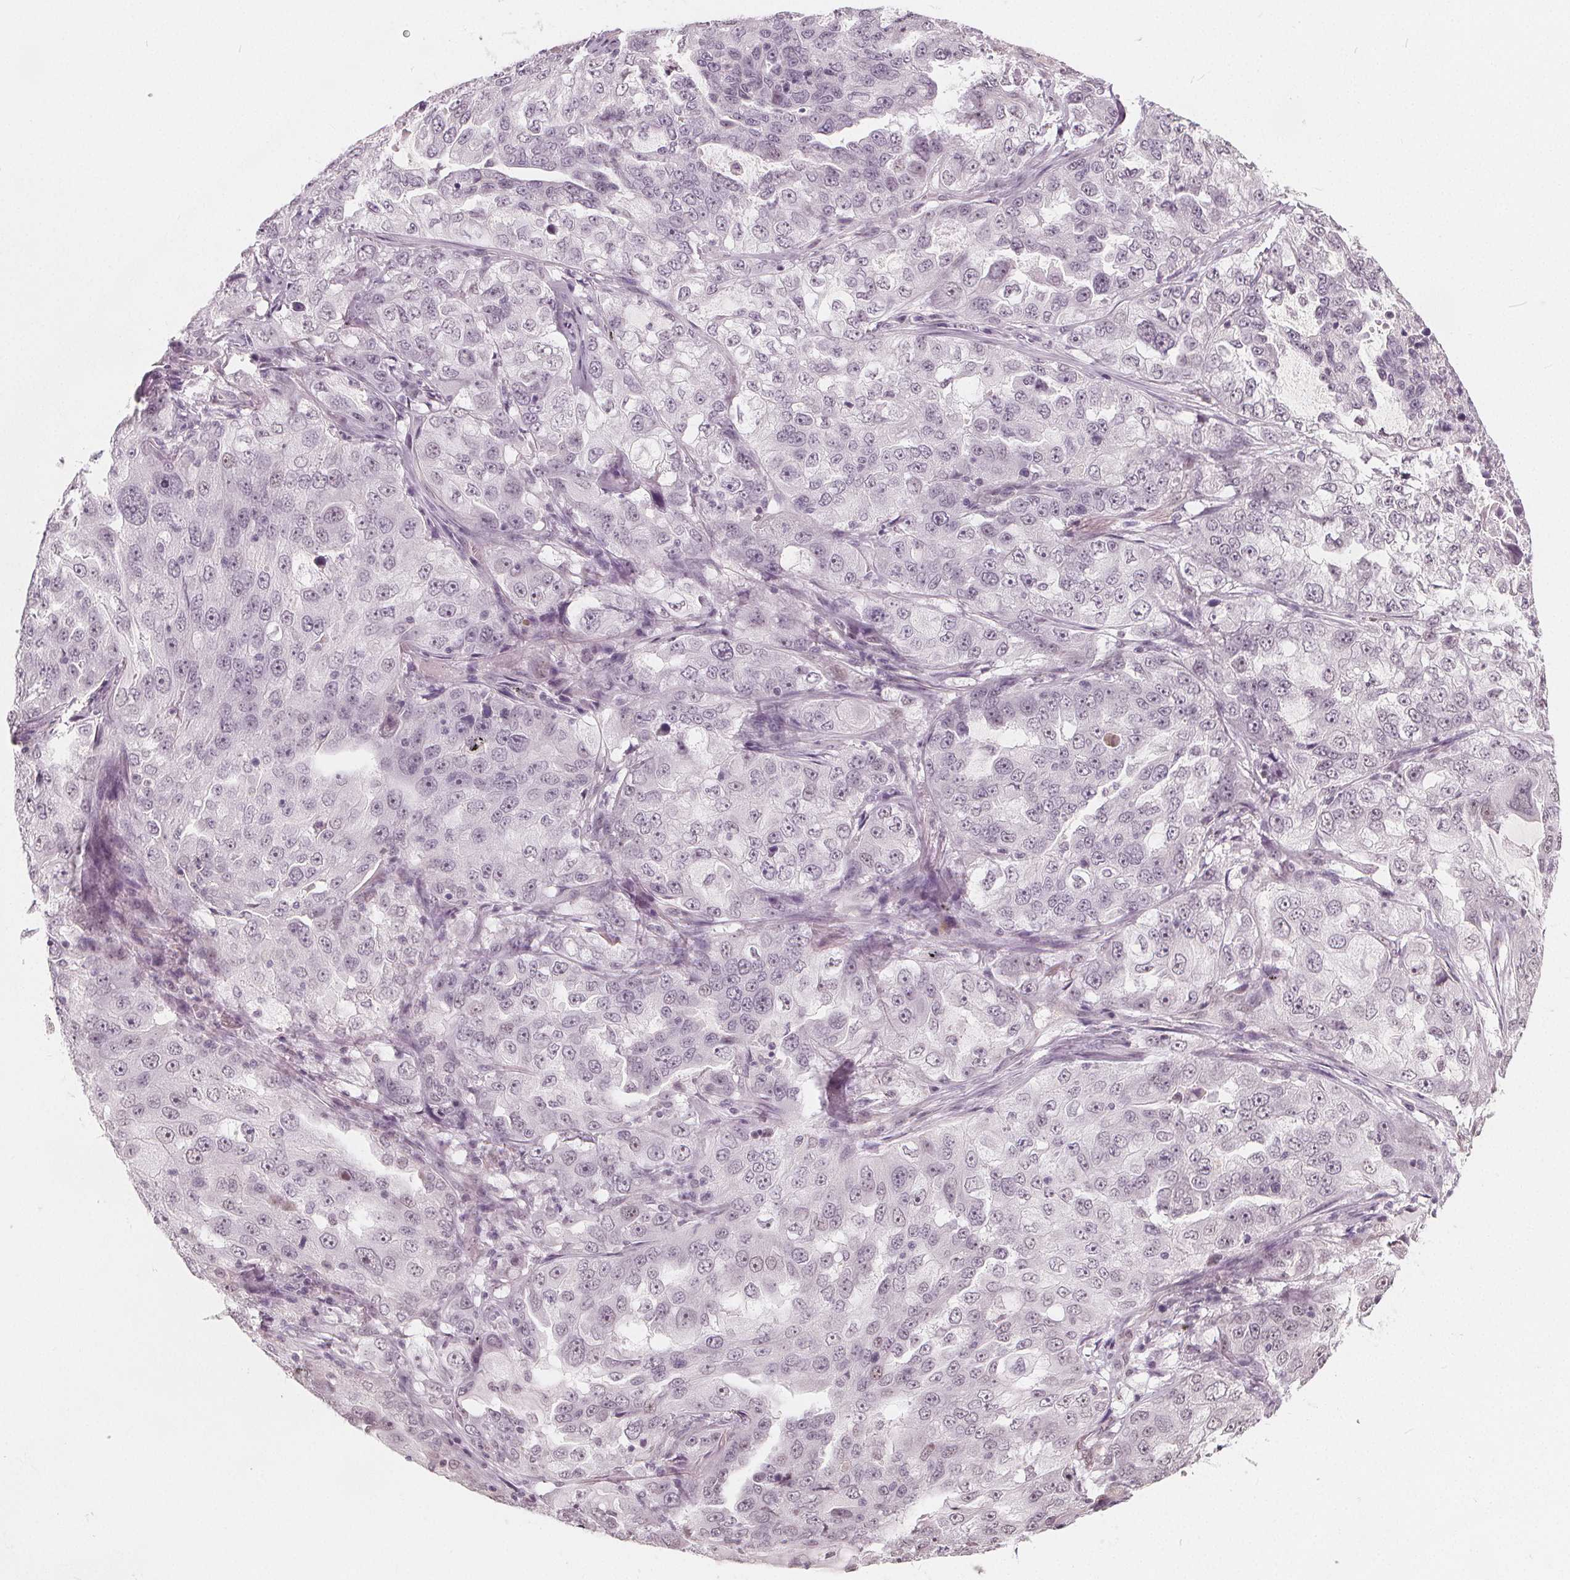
{"staining": {"intensity": "weak", "quantity": "25%-75%", "location": "nuclear"}, "tissue": "lung cancer", "cell_type": "Tumor cells", "image_type": "cancer", "snomed": [{"axis": "morphology", "description": "Adenocarcinoma, NOS"}, {"axis": "topography", "description": "Lung"}], "caption": "IHC of human adenocarcinoma (lung) exhibits low levels of weak nuclear positivity in approximately 25%-75% of tumor cells.", "gene": "NUP210L", "patient": {"sex": "female", "age": 61}}